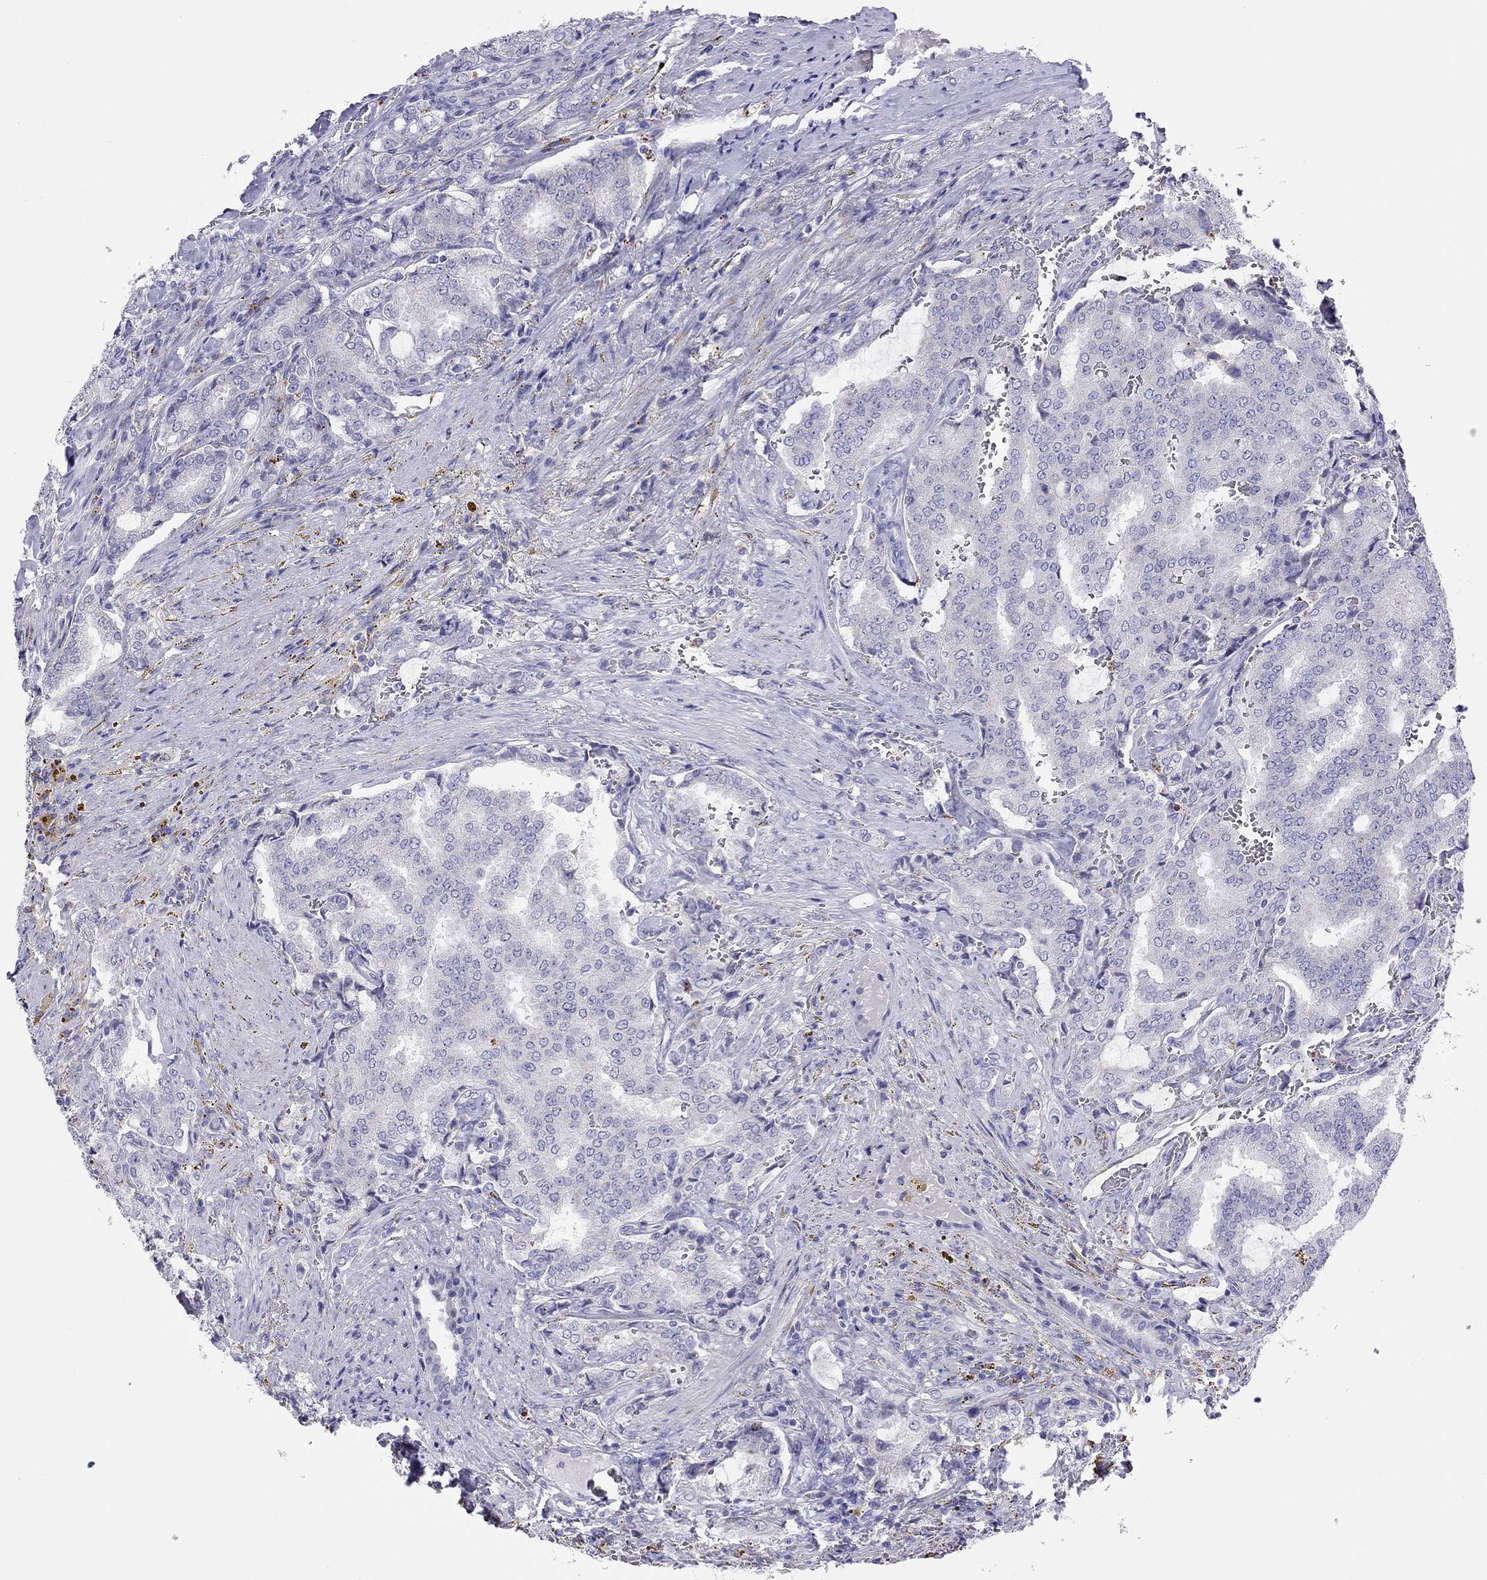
{"staining": {"intensity": "negative", "quantity": "none", "location": "none"}, "tissue": "prostate cancer", "cell_type": "Tumor cells", "image_type": "cancer", "snomed": [{"axis": "morphology", "description": "Adenocarcinoma, NOS"}, {"axis": "topography", "description": "Prostate"}], "caption": "A photomicrograph of human prostate cancer (adenocarcinoma) is negative for staining in tumor cells.", "gene": "COL9A1", "patient": {"sex": "male", "age": 65}}